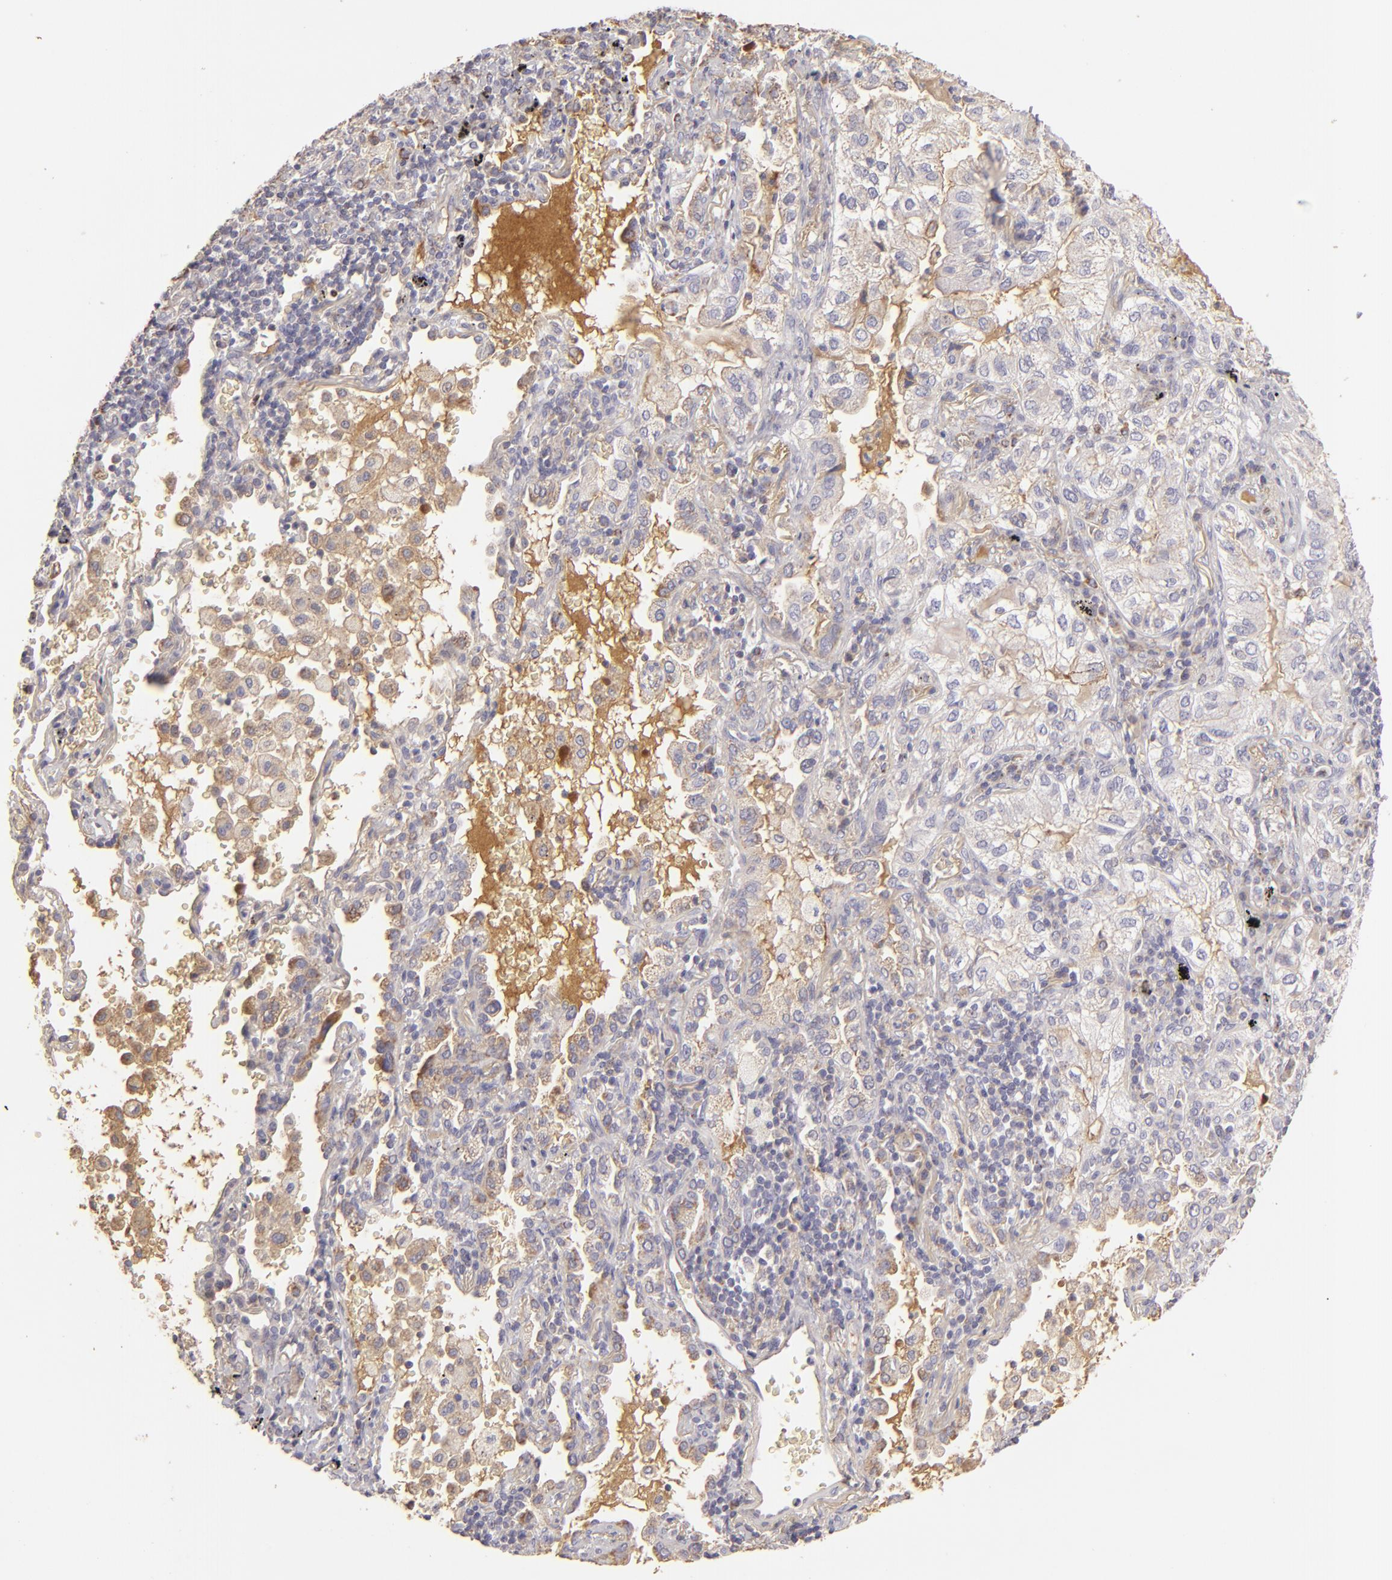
{"staining": {"intensity": "weak", "quantity": ">75%", "location": "cytoplasmic/membranous"}, "tissue": "lung cancer", "cell_type": "Tumor cells", "image_type": "cancer", "snomed": [{"axis": "morphology", "description": "Adenocarcinoma, NOS"}, {"axis": "topography", "description": "Lung"}], "caption": "There is low levels of weak cytoplasmic/membranous expression in tumor cells of lung cancer (adenocarcinoma), as demonstrated by immunohistochemical staining (brown color).", "gene": "CFB", "patient": {"sex": "female", "age": 50}}